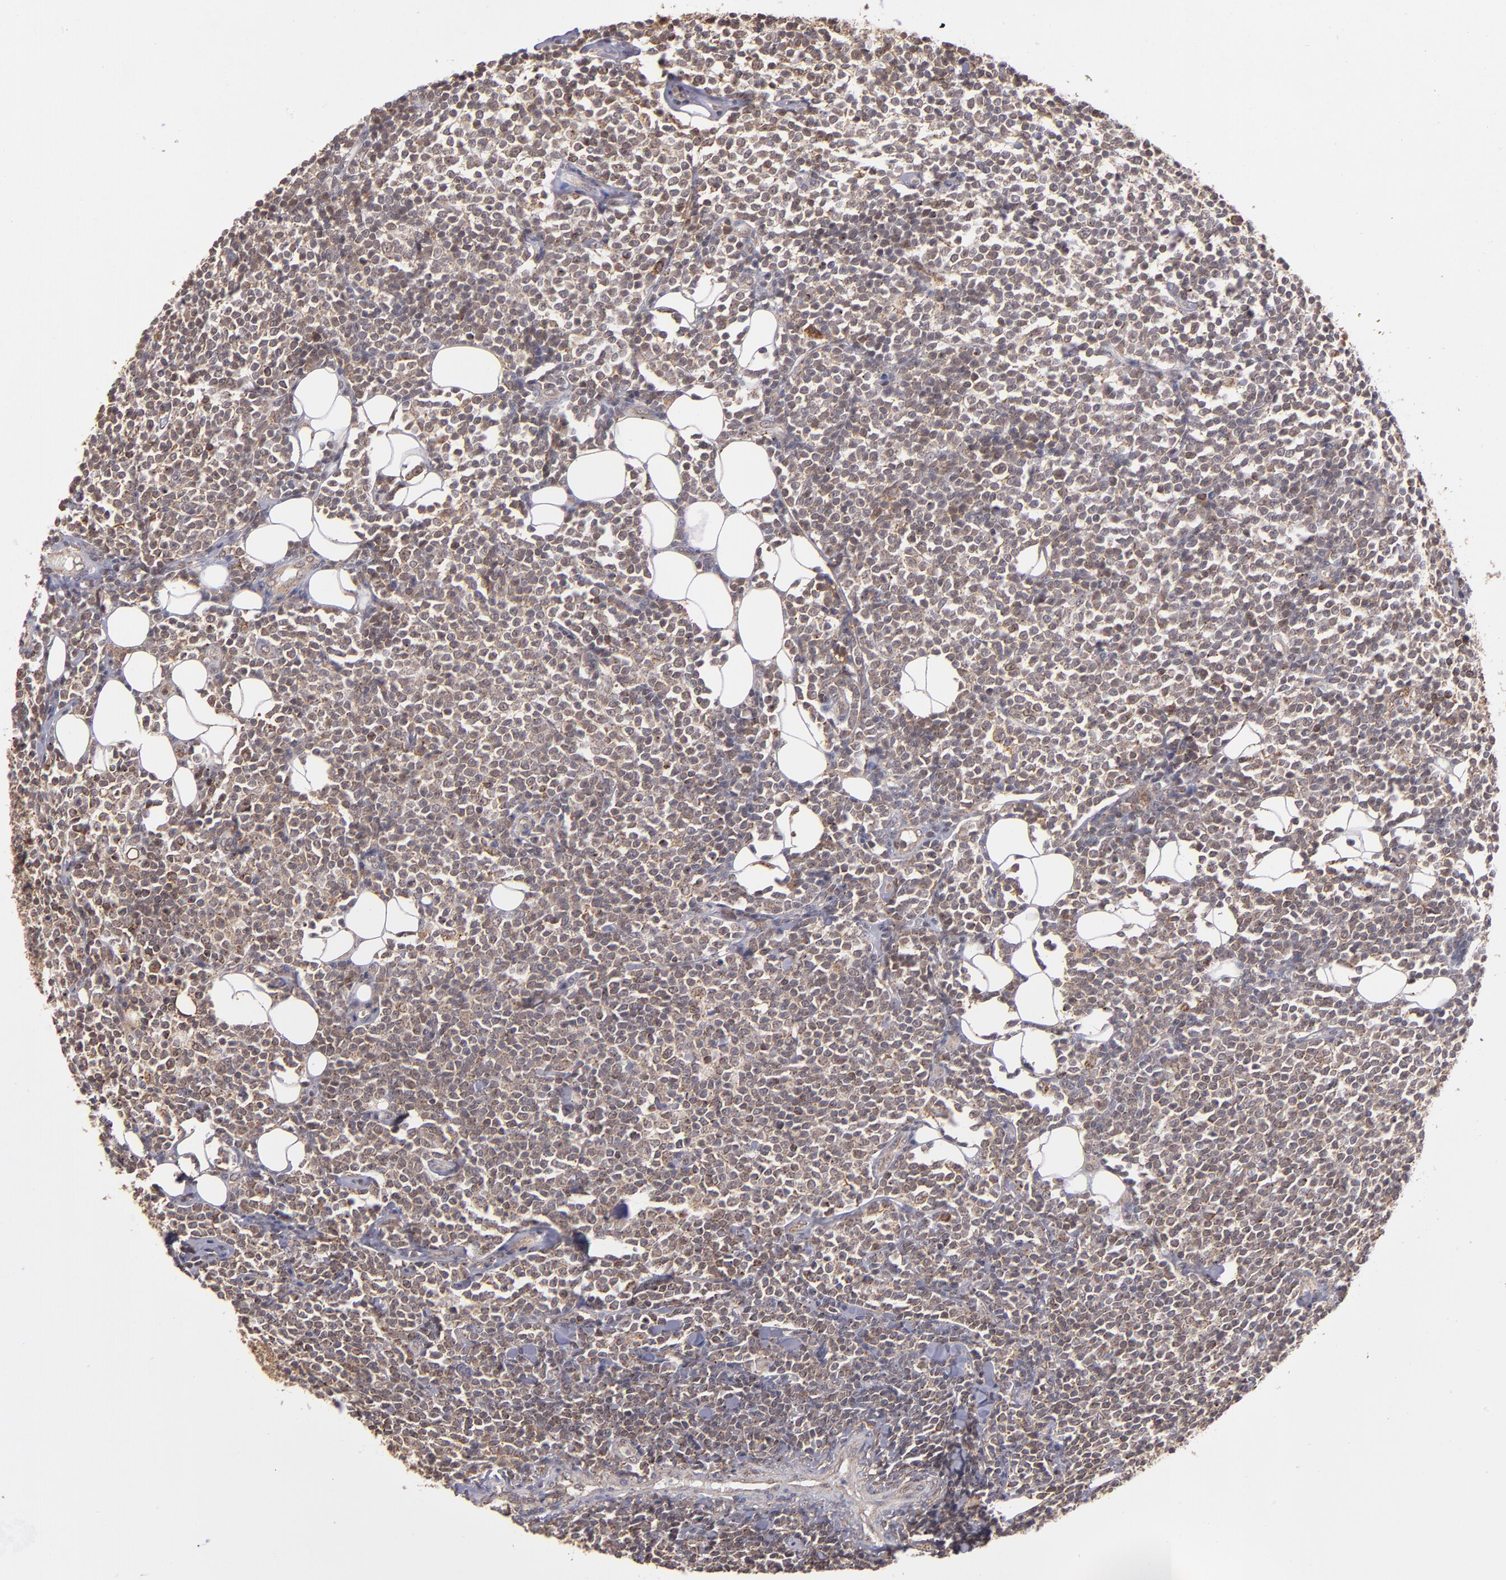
{"staining": {"intensity": "moderate", "quantity": "25%-75%", "location": "cytoplasmic/membranous"}, "tissue": "lymphoma", "cell_type": "Tumor cells", "image_type": "cancer", "snomed": [{"axis": "morphology", "description": "Malignant lymphoma, non-Hodgkin's type, Low grade"}, {"axis": "topography", "description": "Soft tissue"}], "caption": "High-magnification brightfield microscopy of low-grade malignant lymphoma, non-Hodgkin's type stained with DAB (3,3'-diaminobenzidine) (brown) and counterstained with hematoxylin (blue). tumor cells exhibit moderate cytoplasmic/membranous staining is seen in approximately25%-75% of cells. (Stains: DAB (3,3'-diaminobenzidine) in brown, nuclei in blue, Microscopy: brightfield microscopy at high magnification).", "gene": "ZFYVE1", "patient": {"sex": "male", "age": 92}}